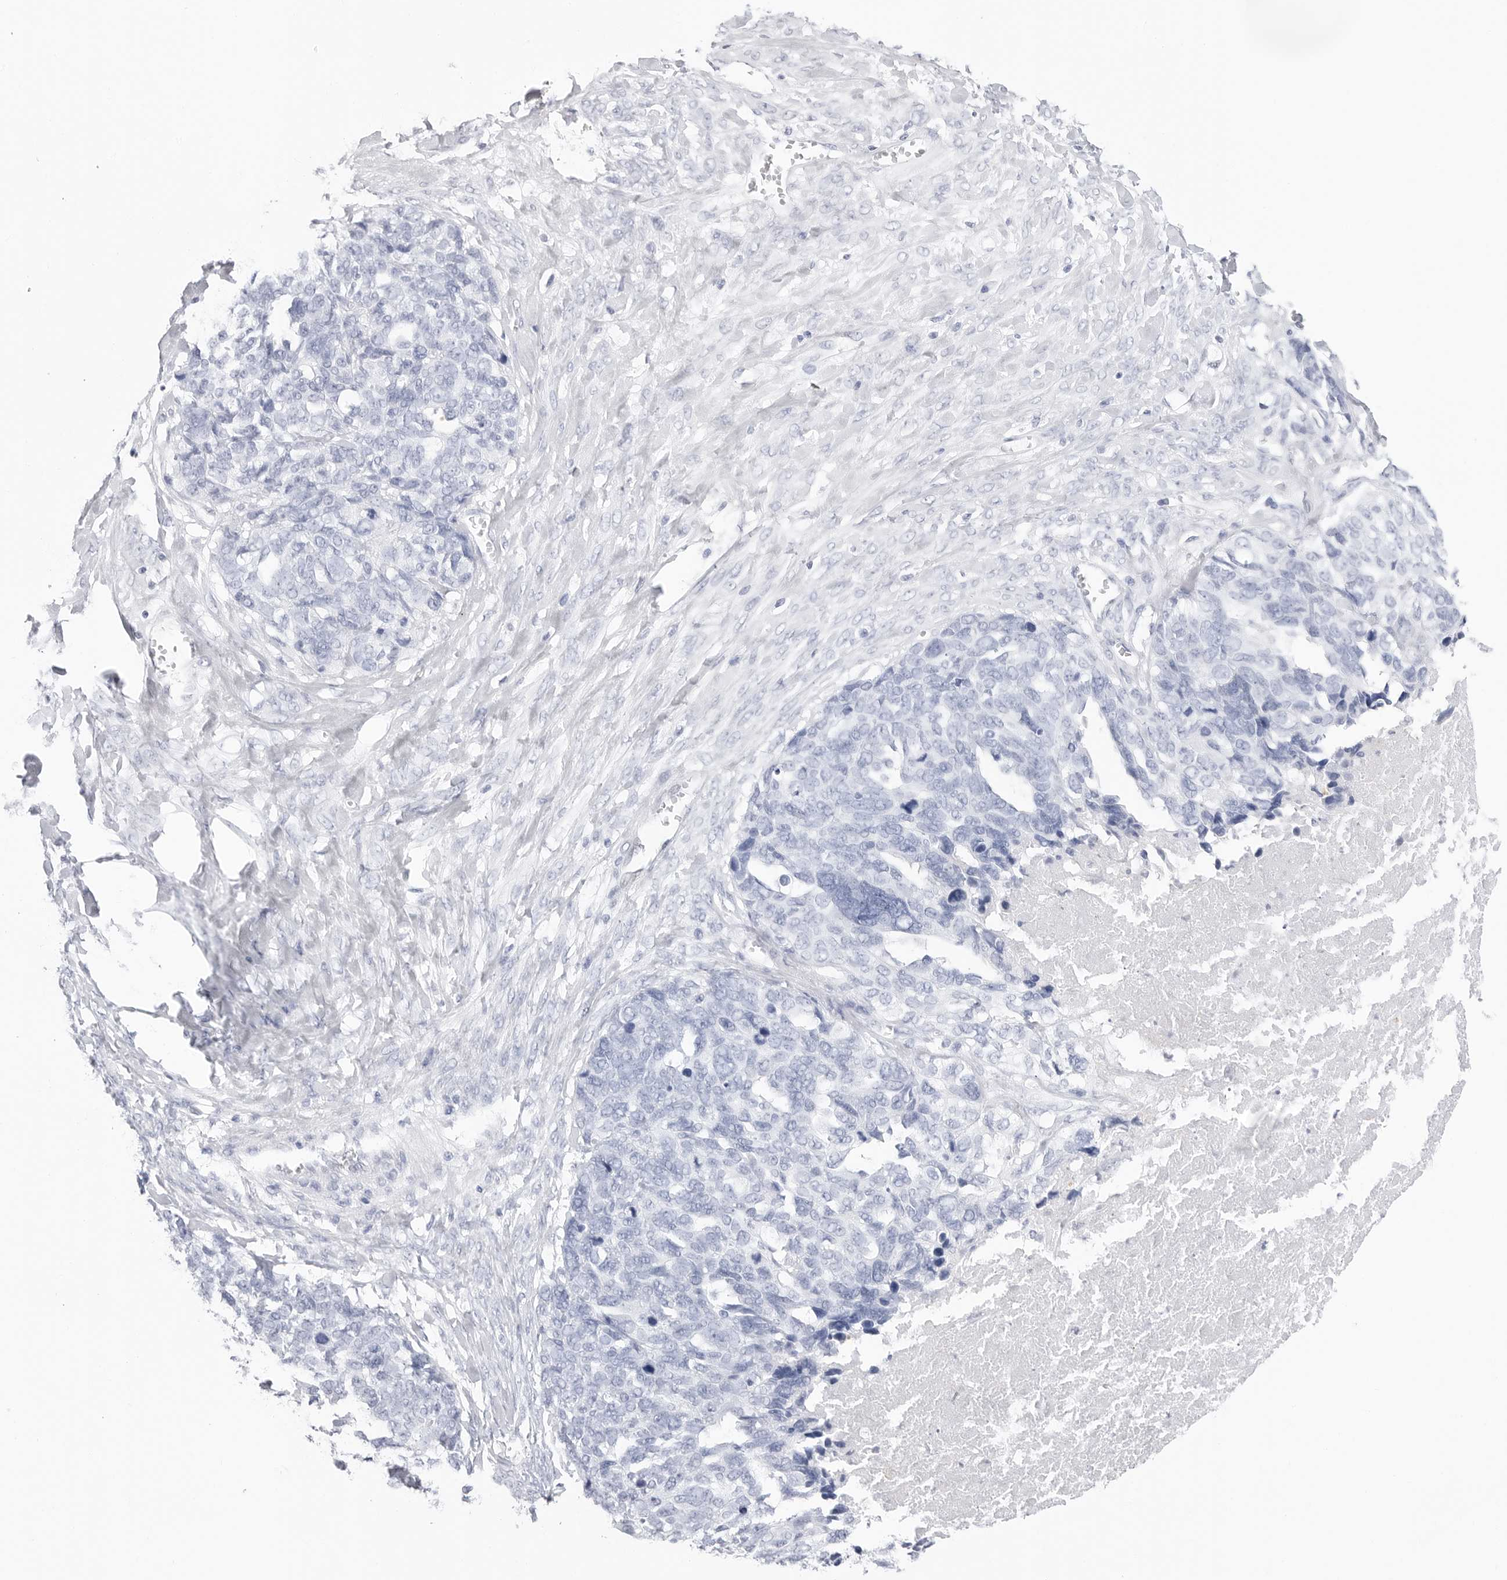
{"staining": {"intensity": "negative", "quantity": "none", "location": "none"}, "tissue": "ovarian cancer", "cell_type": "Tumor cells", "image_type": "cancer", "snomed": [{"axis": "morphology", "description": "Cystadenocarcinoma, serous, NOS"}, {"axis": "topography", "description": "Ovary"}], "caption": "Ovarian cancer stained for a protein using immunohistochemistry (IHC) shows no positivity tumor cells.", "gene": "SLC19A1", "patient": {"sex": "female", "age": 79}}